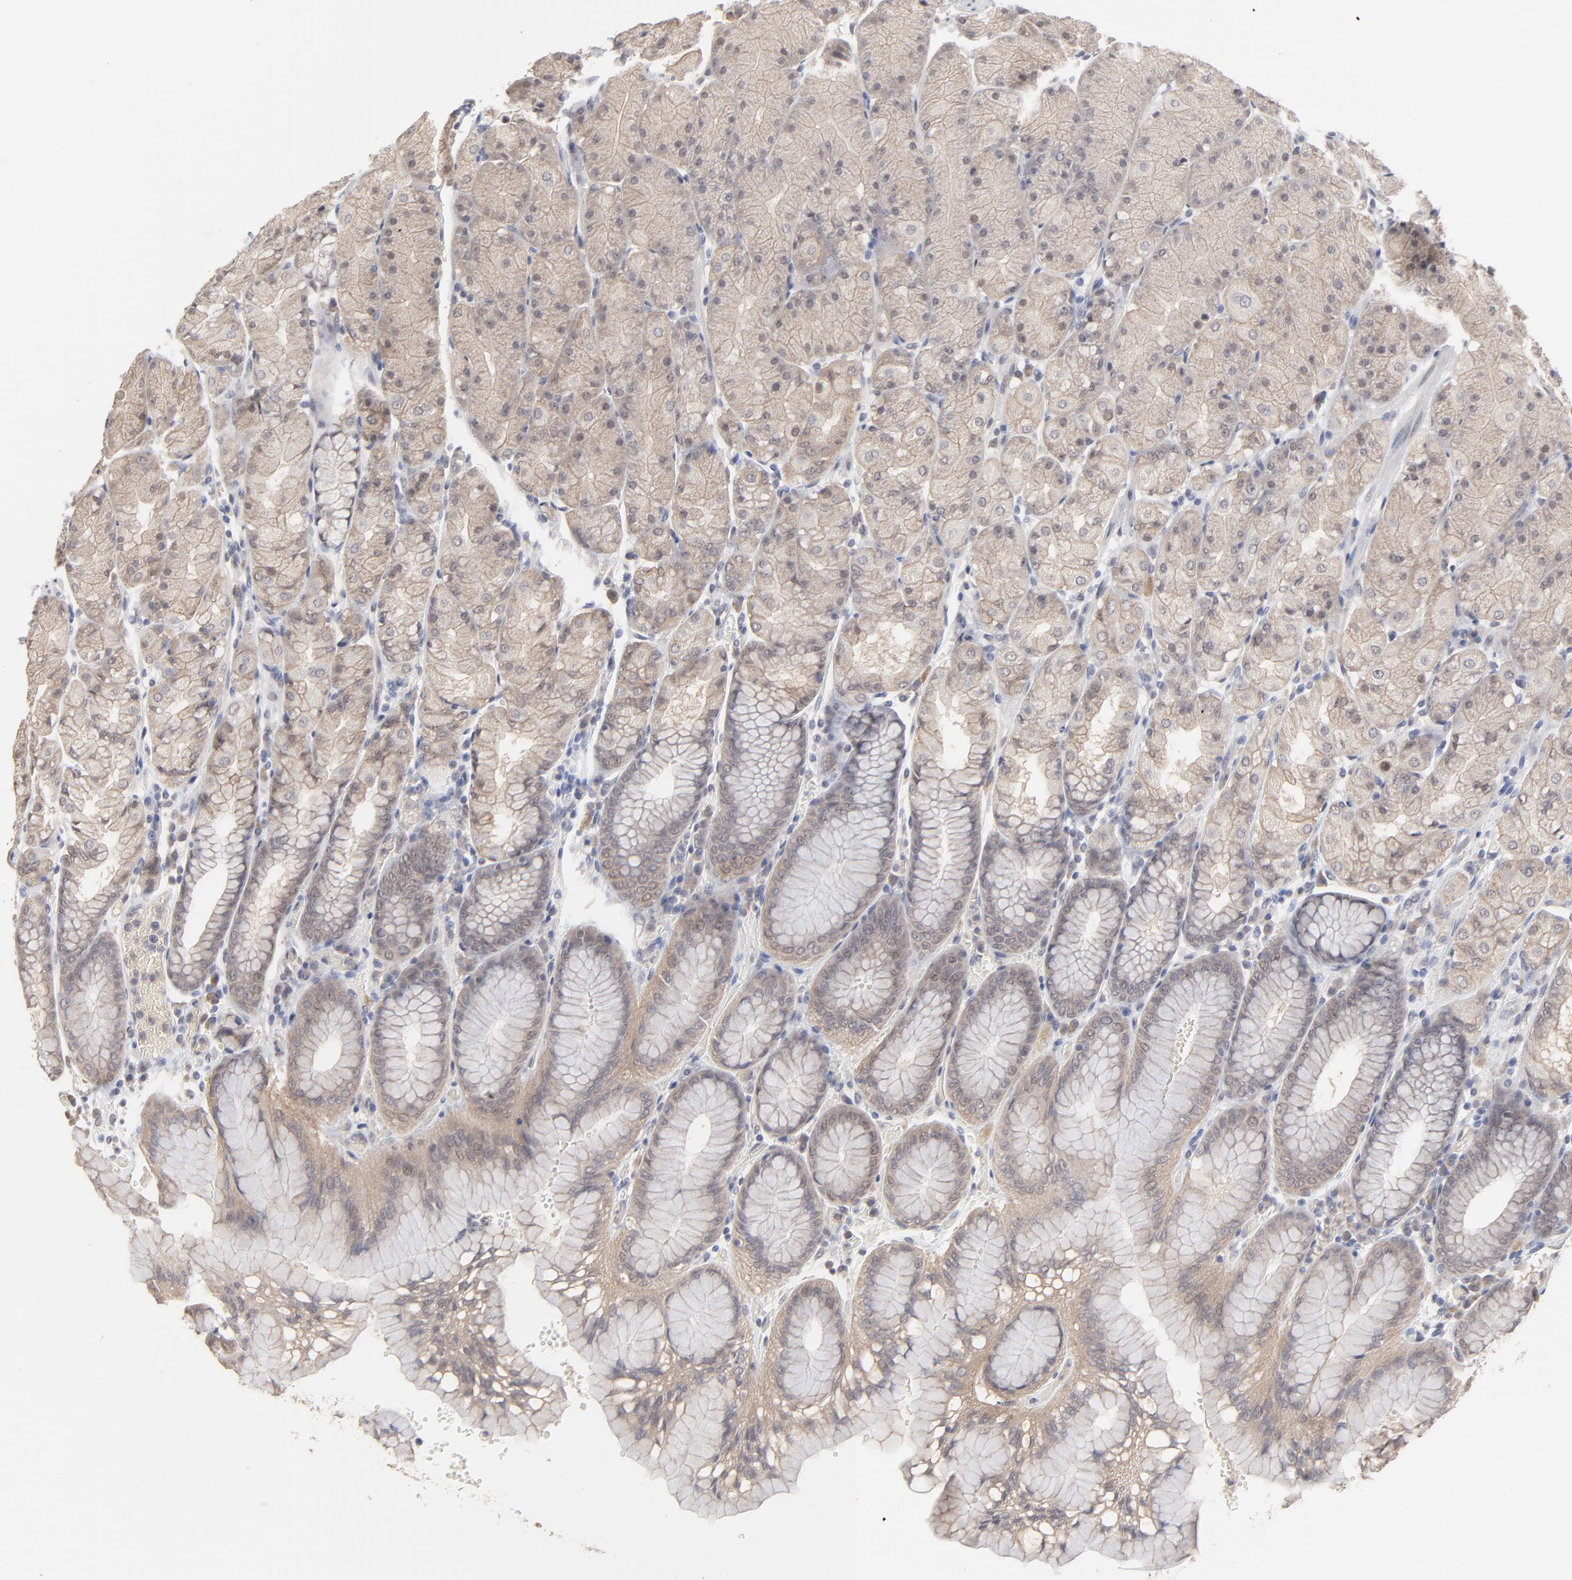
{"staining": {"intensity": "weak", "quantity": "<25%", "location": "cytoplasmic/membranous,nuclear"}, "tissue": "stomach", "cell_type": "Glandular cells", "image_type": "normal", "snomed": [{"axis": "morphology", "description": "Normal tissue, NOS"}, {"axis": "topography", "description": "Stomach, upper"}, {"axis": "topography", "description": "Stomach"}], "caption": "Immunohistochemistry of normal stomach displays no expression in glandular cells.", "gene": "FAM199X", "patient": {"sex": "male", "age": 76}}